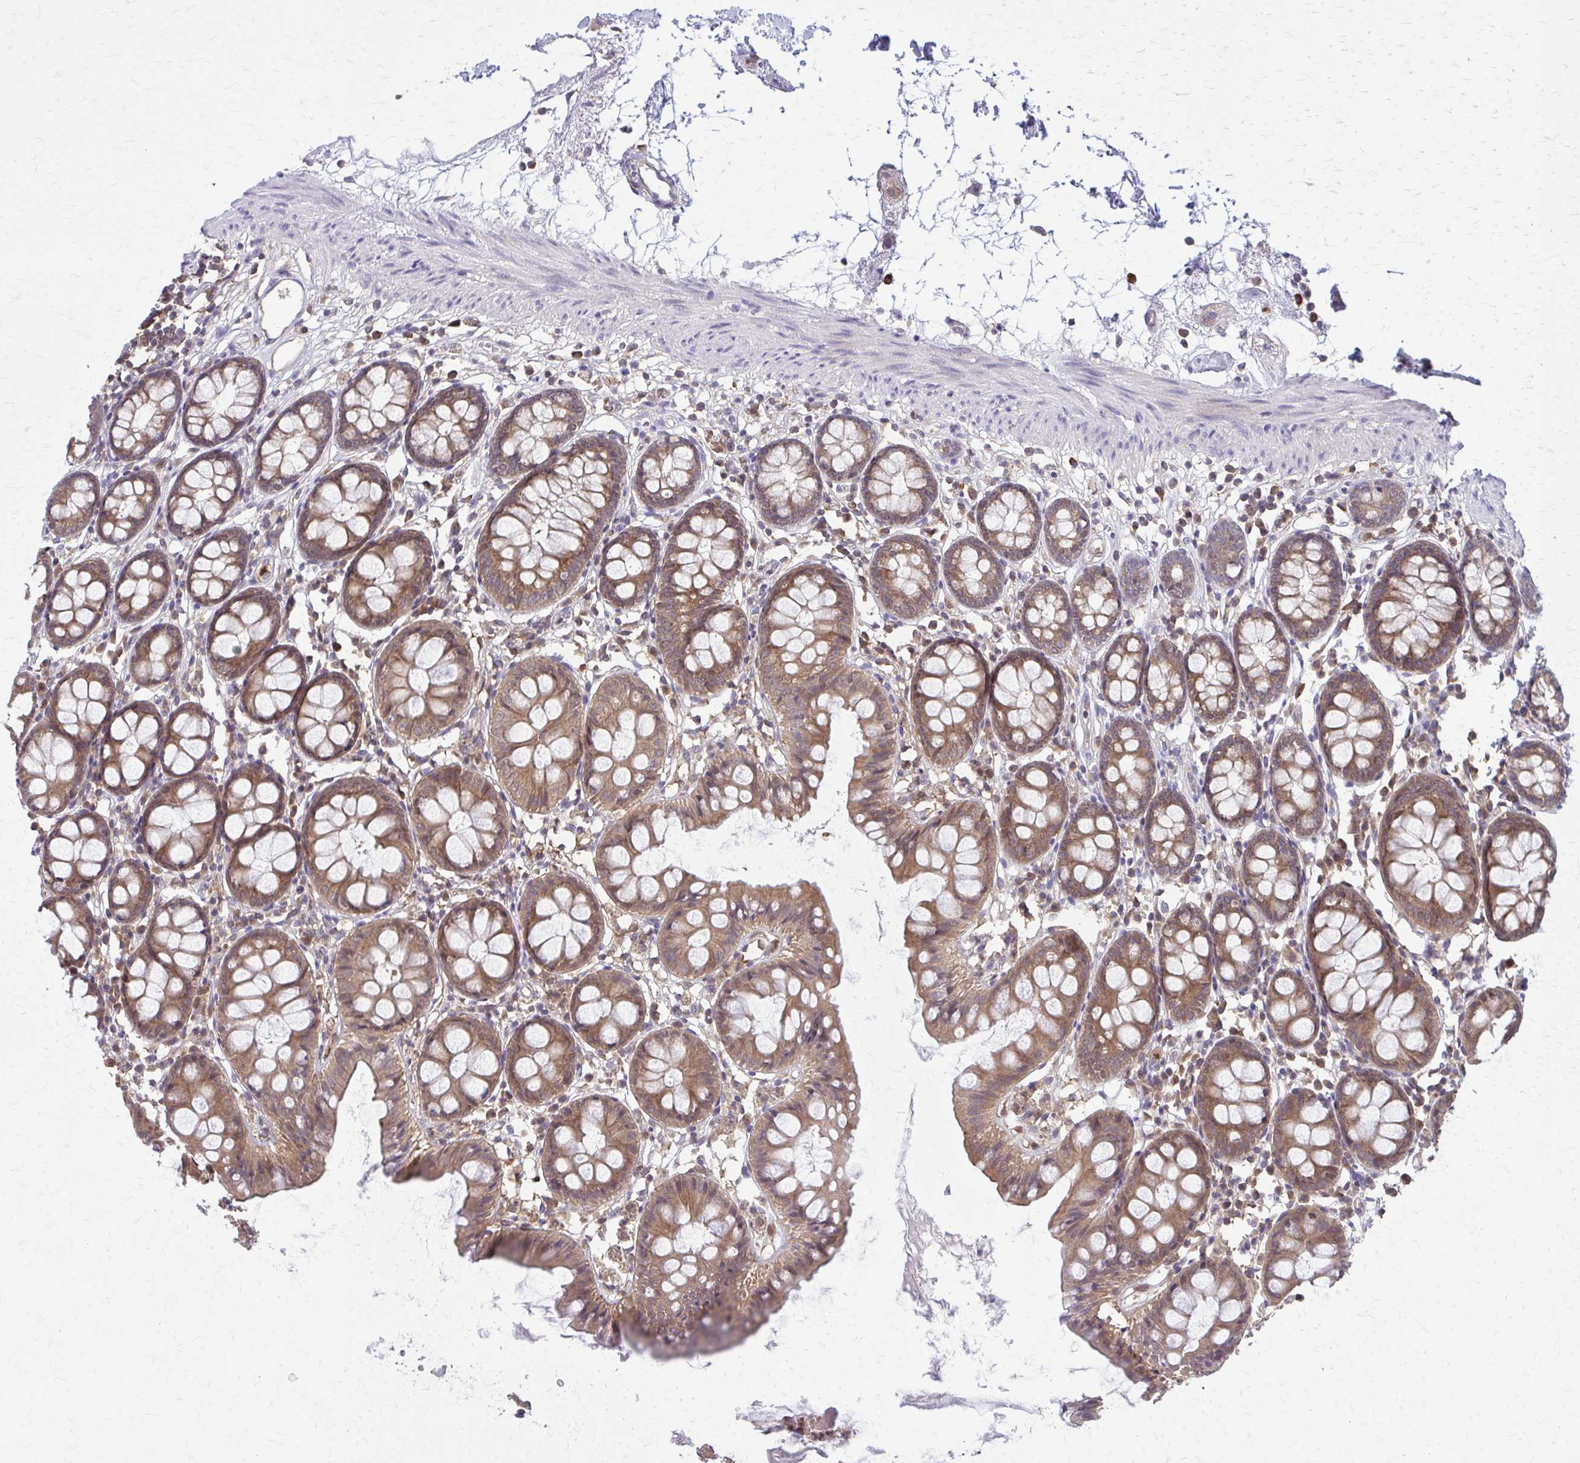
{"staining": {"intensity": "weak", "quantity": ">75%", "location": "cytoplasmic/membranous"}, "tissue": "colon", "cell_type": "Endothelial cells", "image_type": "normal", "snomed": [{"axis": "morphology", "description": "Normal tissue, NOS"}, {"axis": "topography", "description": "Colon"}], "caption": "Endothelial cells demonstrate weak cytoplasmic/membranous staining in about >75% of cells in benign colon. The protein of interest is shown in brown color, while the nuclei are stained blue.", "gene": "NRBF2", "patient": {"sex": "female", "age": 84}}